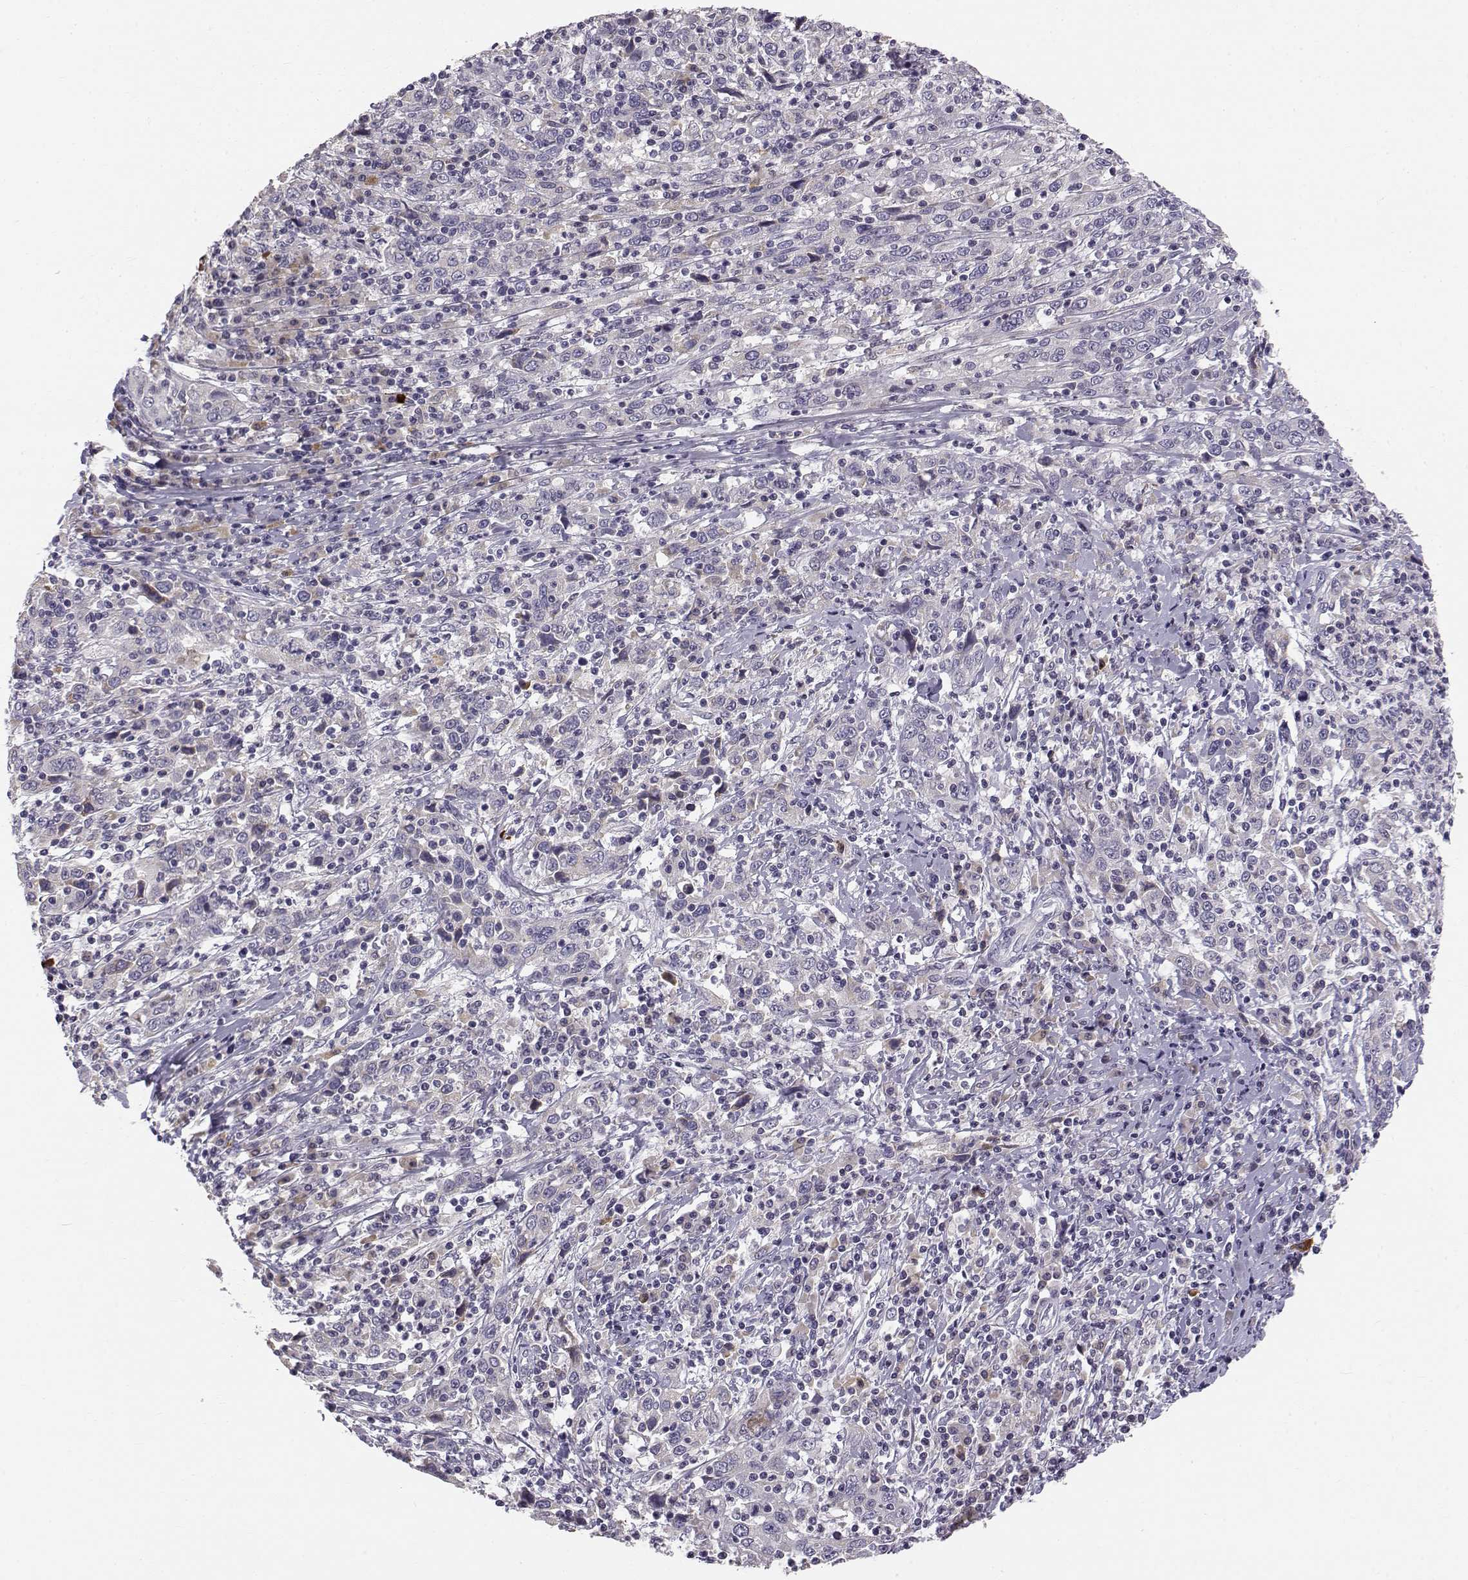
{"staining": {"intensity": "weak", "quantity": "25%-75%", "location": "cytoplasmic/membranous"}, "tissue": "cervical cancer", "cell_type": "Tumor cells", "image_type": "cancer", "snomed": [{"axis": "morphology", "description": "Squamous cell carcinoma, NOS"}, {"axis": "topography", "description": "Cervix"}], "caption": "A micrograph showing weak cytoplasmic/membranous positivity in approximately 25%-75% of tumor cells in cervical cancer, as visualized by brown immunohistochemical staining.", "gene": "ACSL6", "patient": {"sex": "female", "age": 46}}